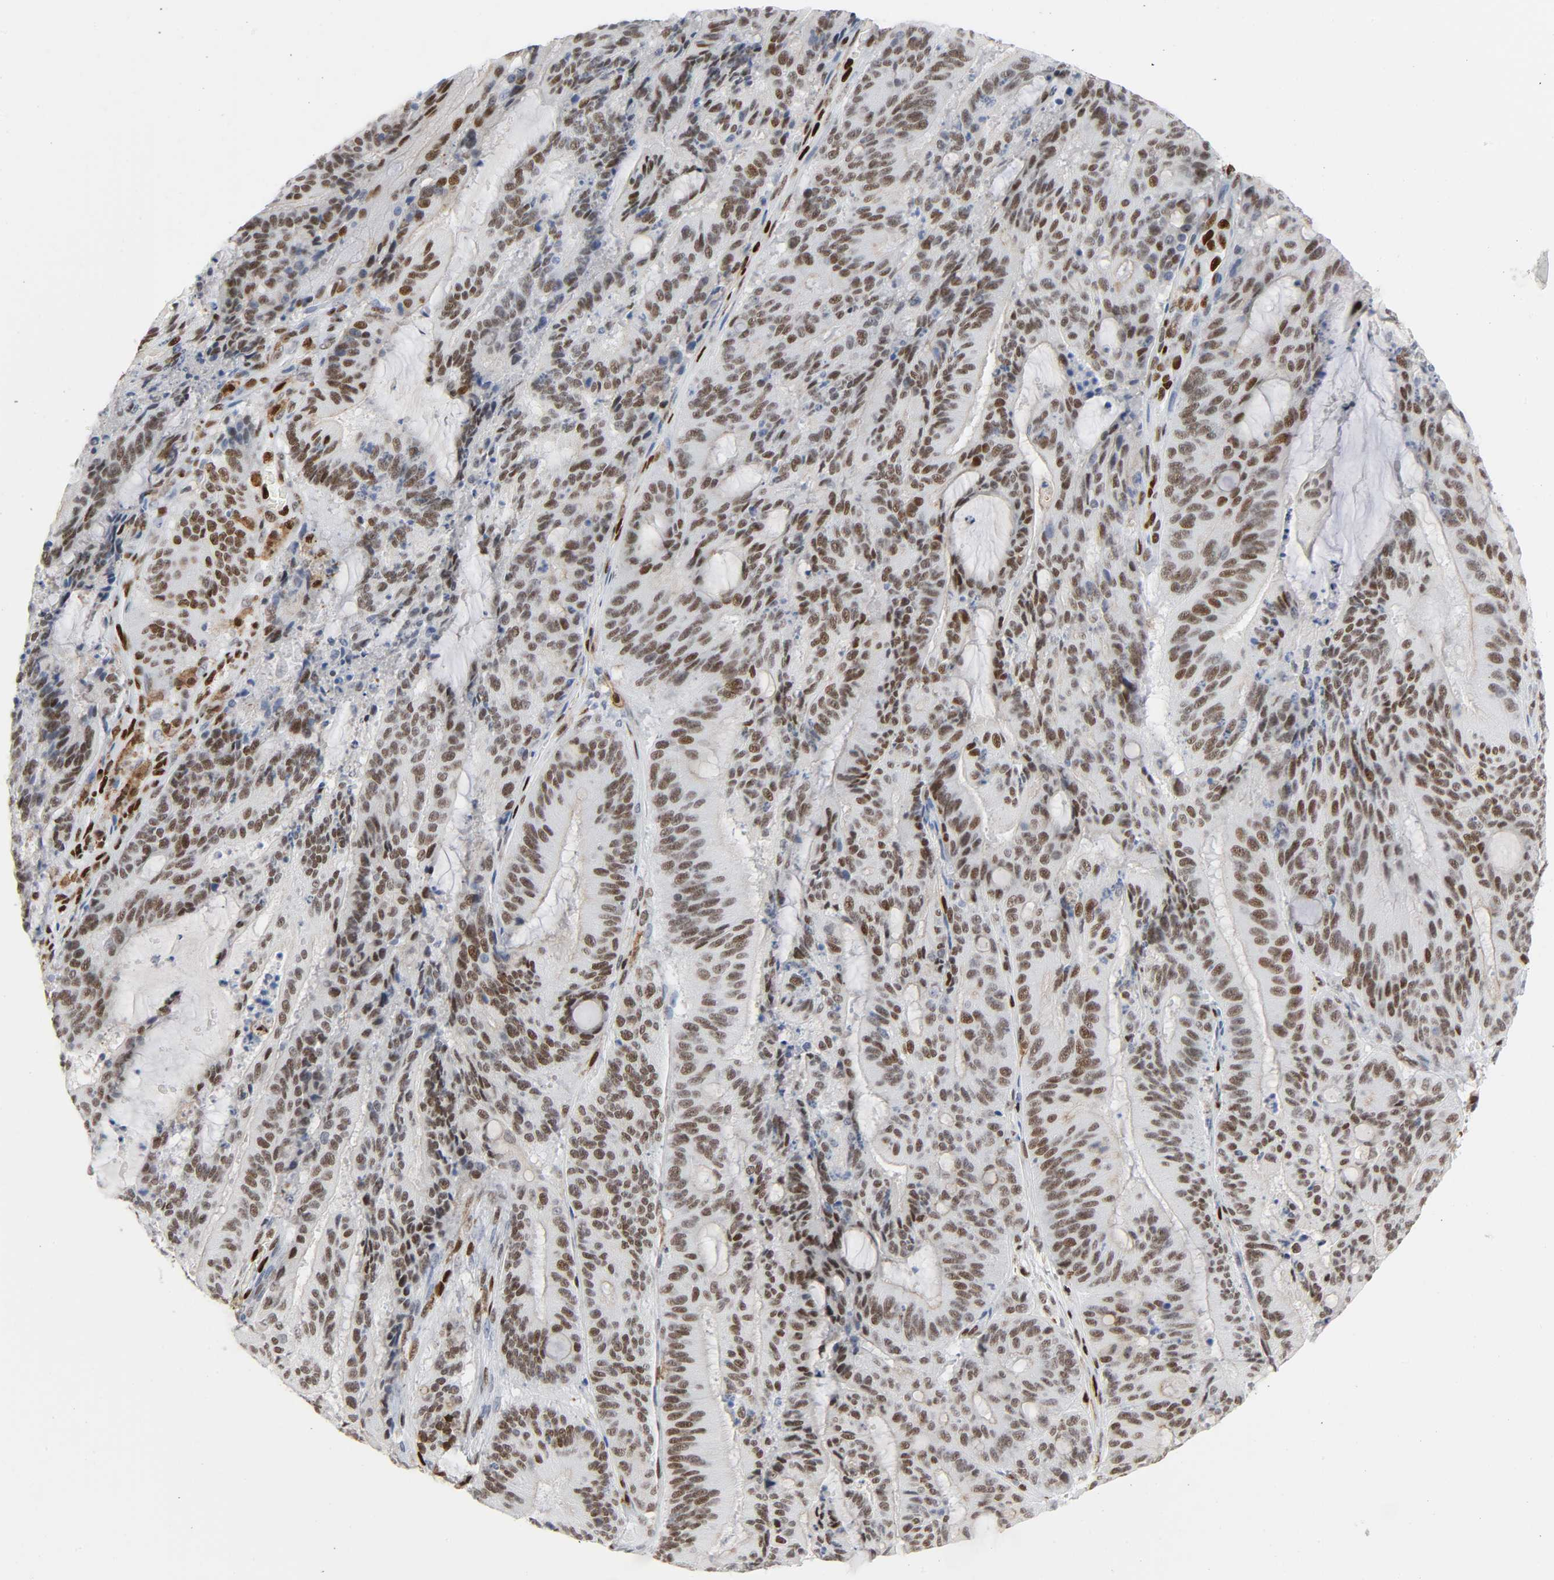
{"staining": {"intensity": "moderate", "quantity": ">75%", "location": "nuclear"}, "tissue": "liver cancer", "cell_type": "Tumor cells", "image_type": "cancer", "snomed": [{"axis": "morphology", "description": "Cholangiocarcinoma"}, {"axis": "topography", "description": "Liver"}], "caption": "Moderate nuclear staining is present in about >75% of tumor cells in liver cancer (cholangiocarcinoma).", "gene": "WAS", "patient": {"sex": "female", "age": 73}}